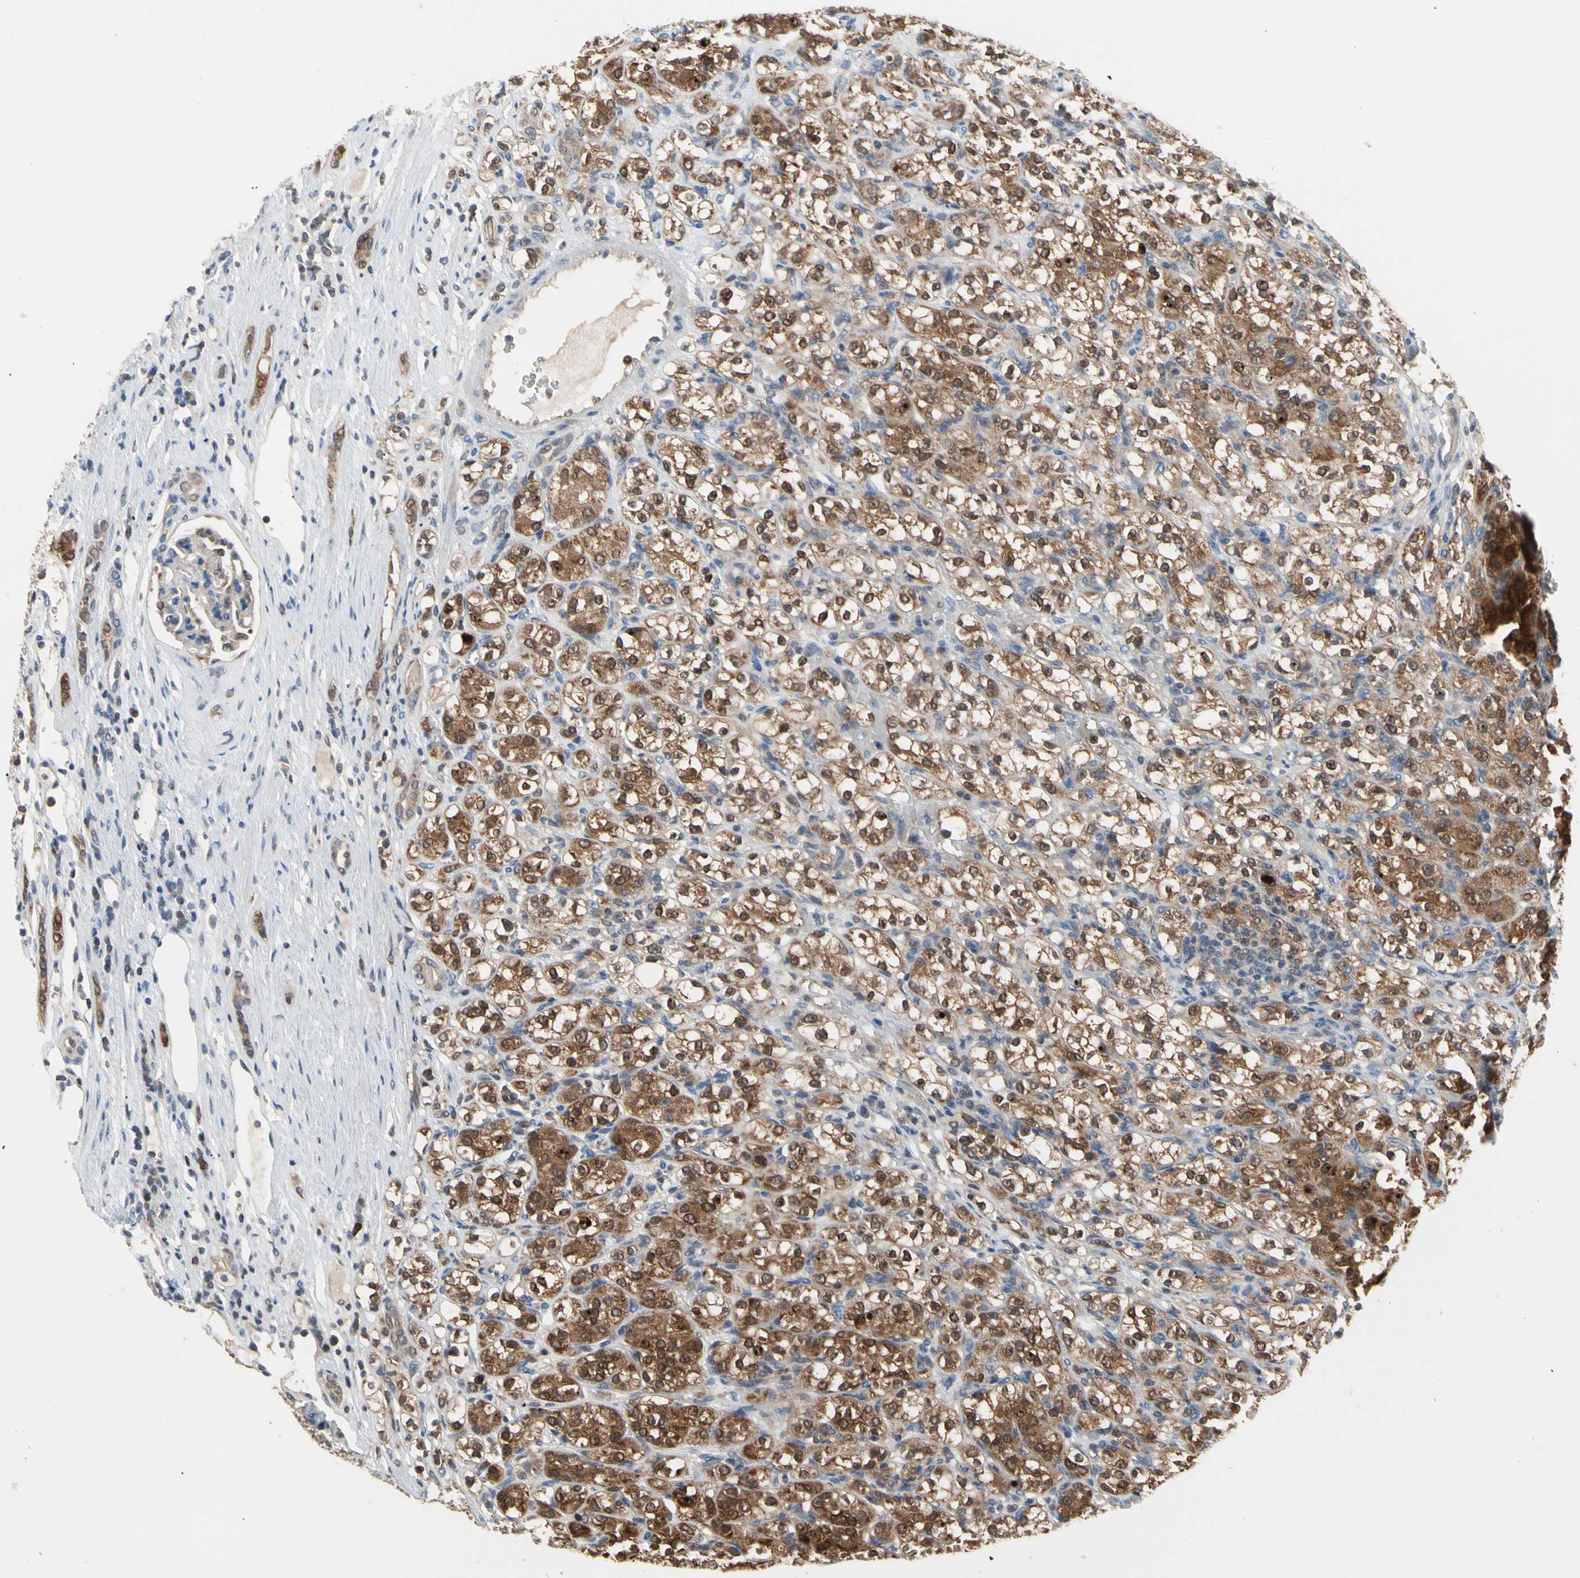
{"staining": {"intensity": "strong", "quantity": ">75%", "location": "cytoplasmic/membranous,nuclear"}, "tissue": "renal cancer", "cell_type": "Tumor cells", "image_type": "cancer", "snomed": [{"axis": "morphology", "description": "Normal tissue, NOS"}, {"axis": "morphology", "description": "Adenocarcinoma, NOS"}, {"axis": "topography", "description": "Kidney"}], "caption": "Brown immunohistochemical staining in human renal adenocarcinoma demonstrates strong cytoplasmic/membranous and nuclear expression in about >75% of tumor cells.", "gene": "MTHFS", "patient": {"sex": "male", "age": 61}}